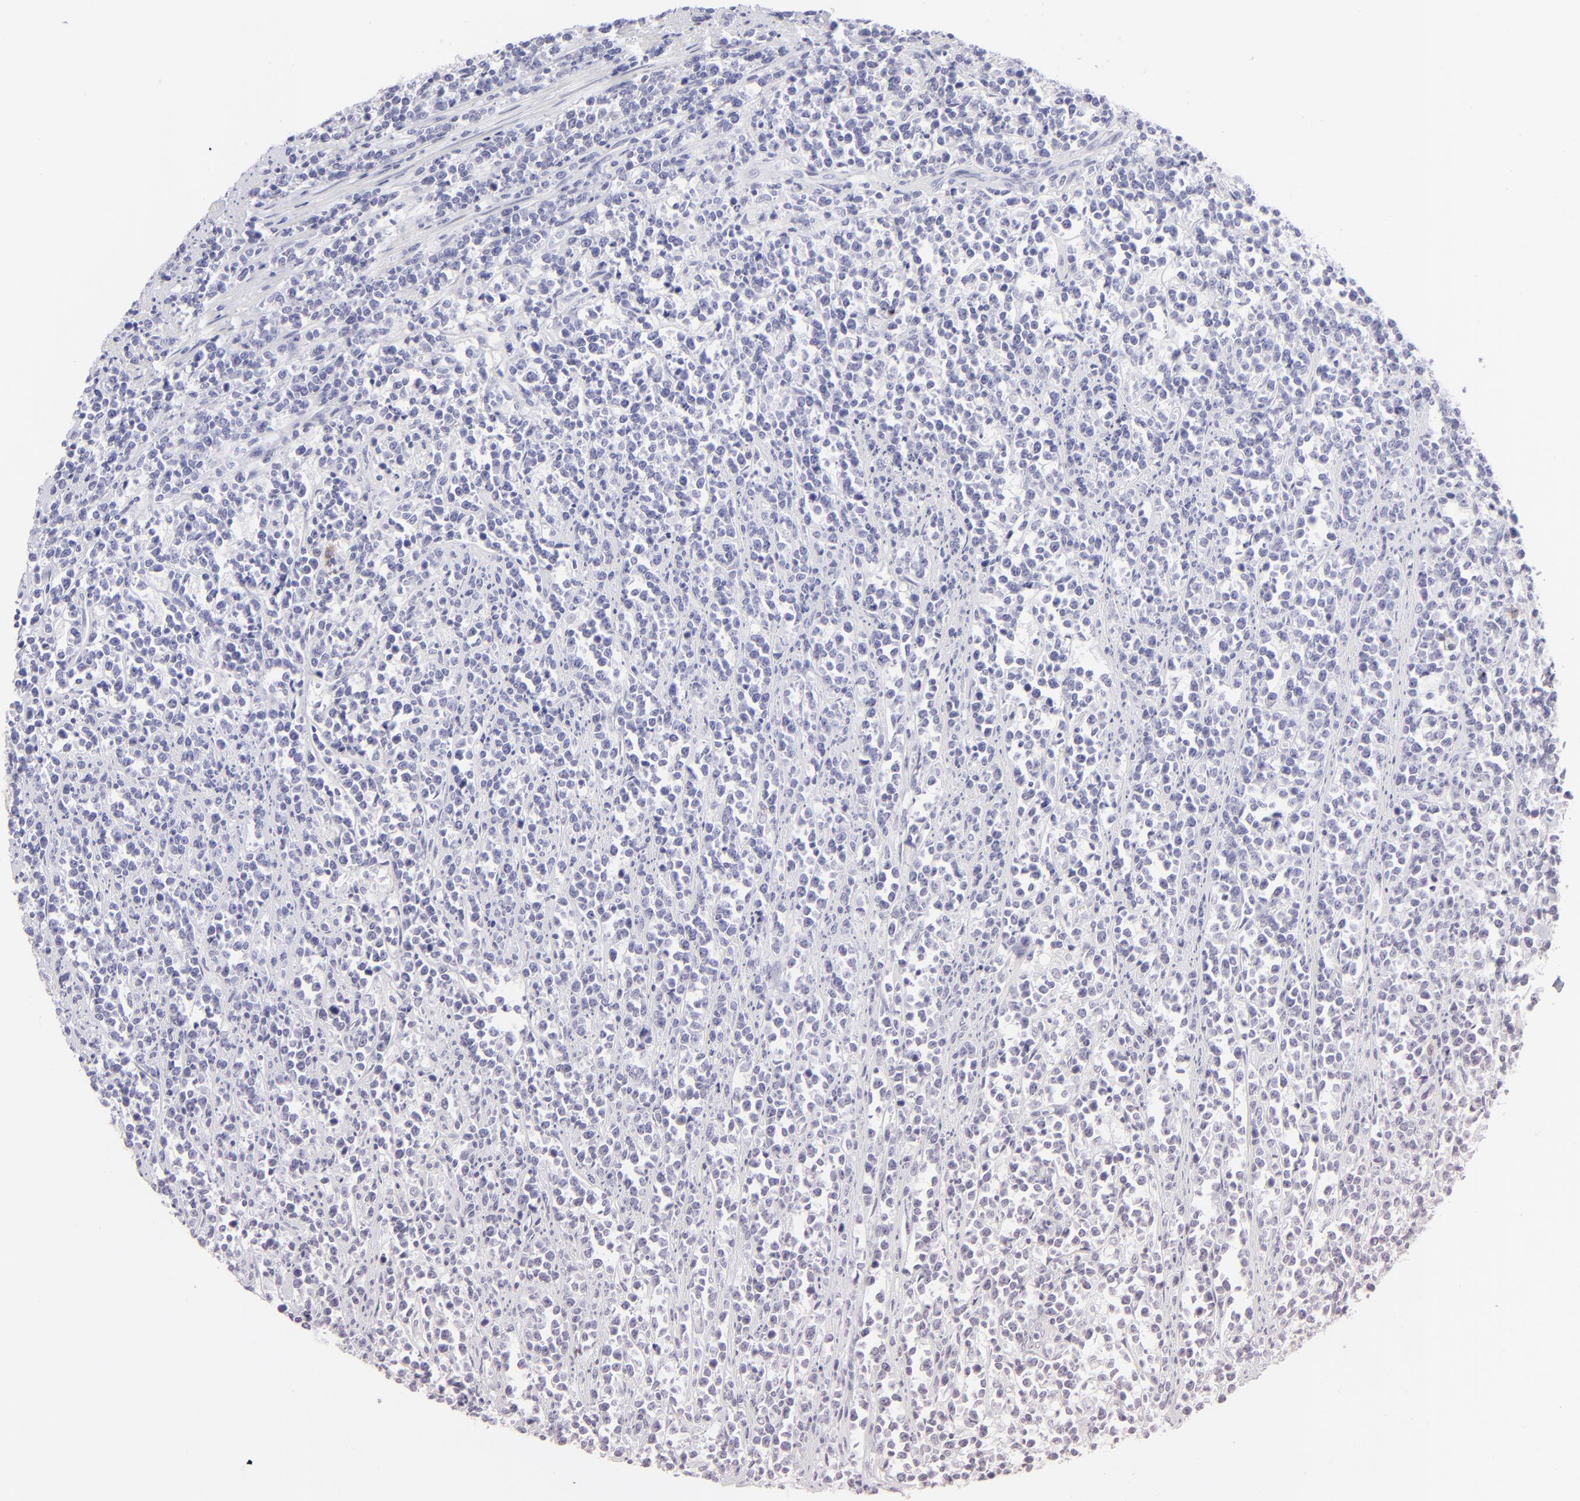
{"staining": {"intensity": "negative", "quantity": "none", "location": "none"}, "tissue": "lymphoma", "cell_type": "Tumor cells", "image_type": "cancer", "snomed": [{"axis": "morphology", "description": "Malignant lymphoma, non-Hodgkin's type, High grade"}, {"axis": "topography", "description": "Small intestine"}, {"axis": "topography", "description": "Colon"}], "caption": "Immunohistochemistry (IHC) photomicrograph of human malignant lymphoma, non-Hodgkin's type (high-grade) stained for a protein (brown), which exhibits no positivity in tumor cells.", "gene": "FCER2", "patient": {"sex": "male", "age": 8}}